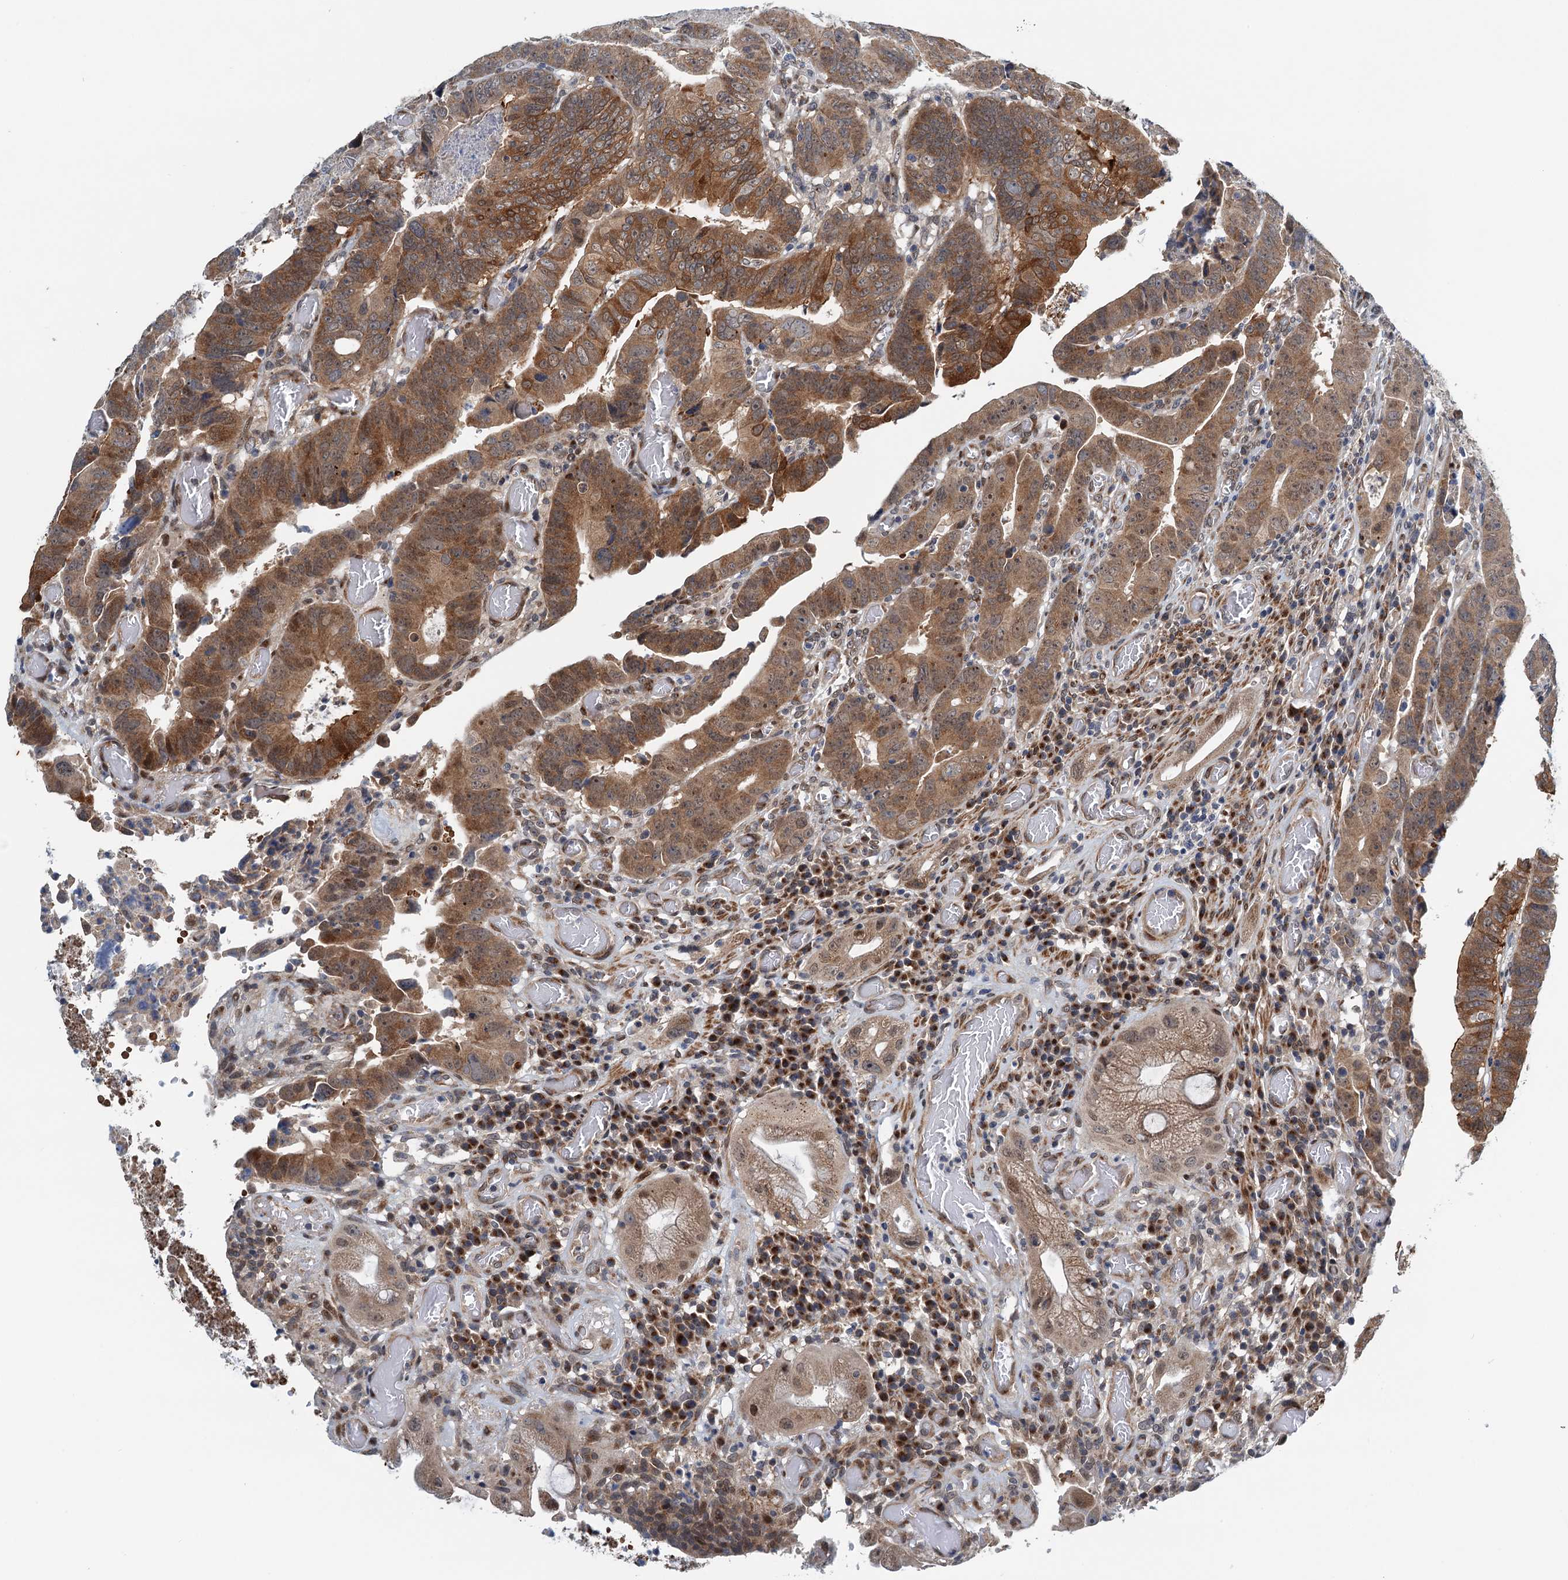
{"staining": {"intensity": "moderate", "quantity": ">75%", "location": "cytoplasmic/membranous"}, "tissue": "colorectal cancer", "cell_type": "Tumor cells", "image_type": "cancer", "snomed": [{"axis": "morphology", "description": "Normal tissue, NOS"}, {"axis": "morphology", "description": "Adenocarcinoma, NOS"}, {"axis": "topography", "description": "Rectum"}], "caption": "Moderate cytoplasmic/membranous protein expression is appreciated in approximately >75% of tumor cells in adenocarcinoma (colorectal).", "gene": "DYNC2I2", "patient": {"sex": "female", "age": 65}}